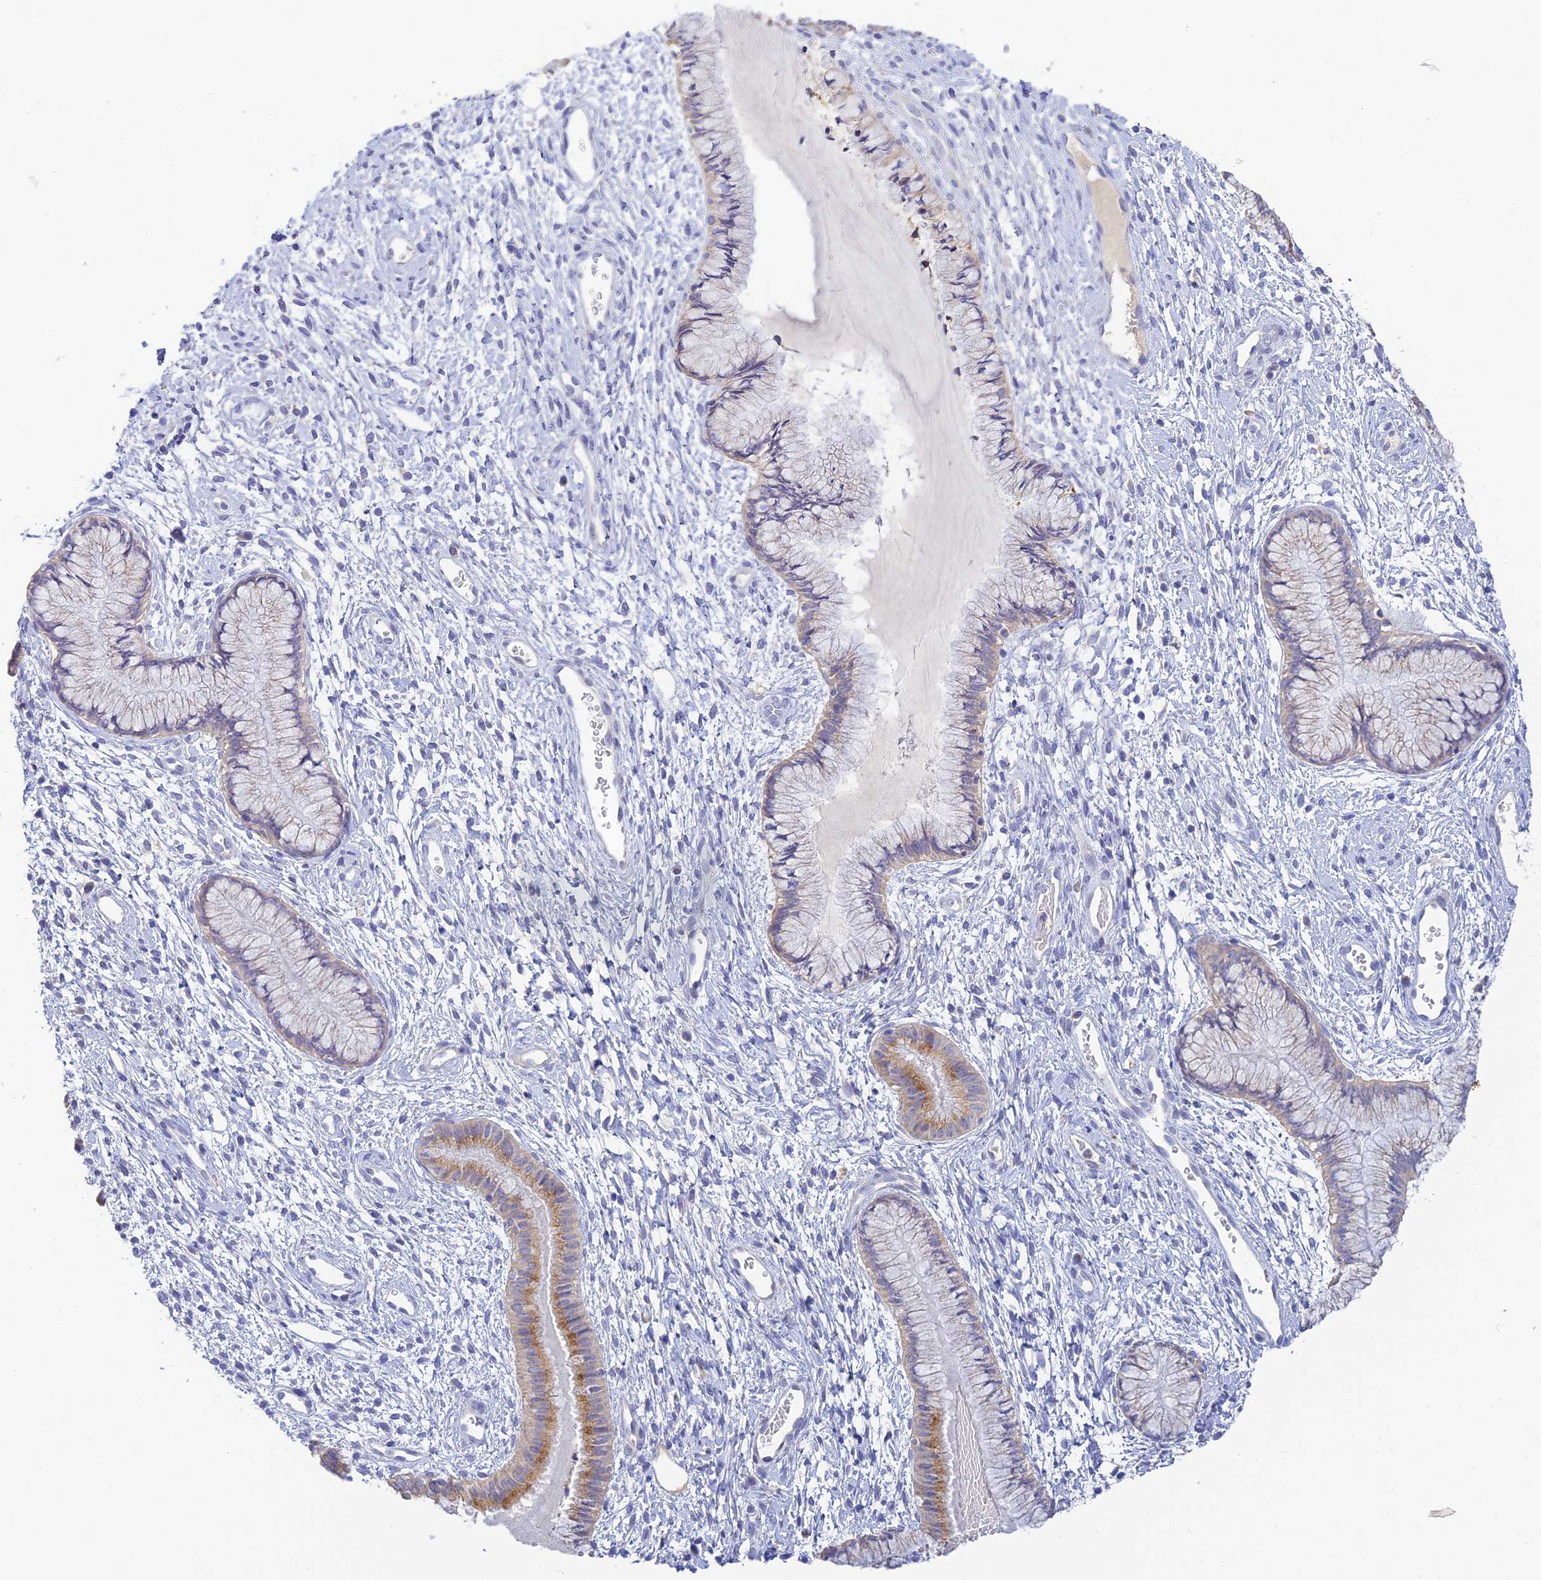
{"staining": {"intensity": "moderate", "quantity": "<25%", "location": "cytoplasmic/membranous"}, "tissue": "cervix", "cell_type": "Glandular cells", "image_type": "normal", "snomed": [{"axis": "morphology", "description": "Normal tissue, NOS"}, {"axis": "topography", "description": "Cervix"}], "caption": "Cervix stained for a protein (brown) exhibits moderate cytoplasmic/membranous positive positivity in about <25% of glandular cells.", "gene": "INTS13", "patient": {"sex": "female", "age": 42}}